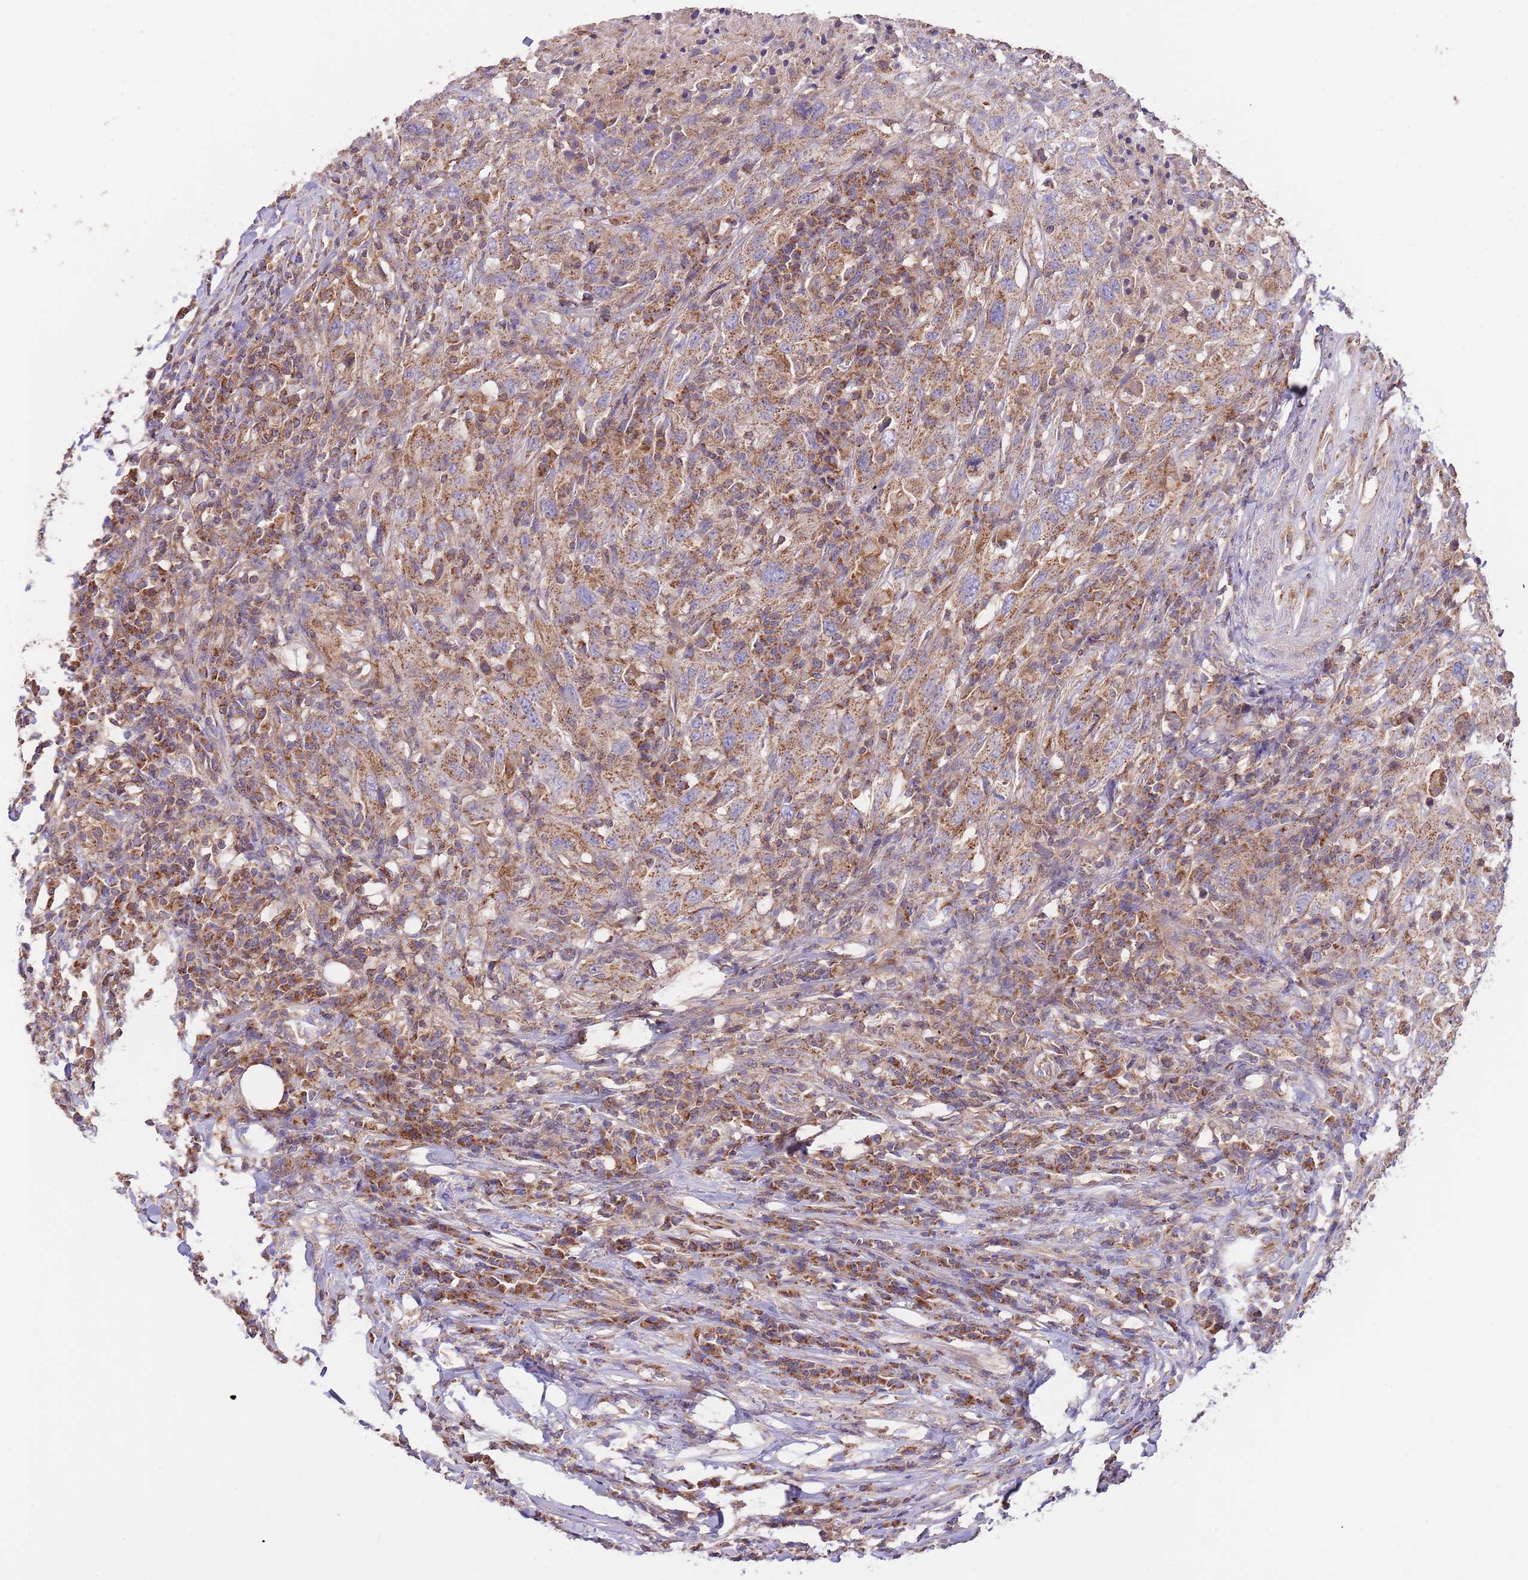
{"staining": {"intensity": "moderate", "quantity": ">75%", "location": "cytoplasmic/membranous"}, "tissue": "urothelial cancer", "cell_type": "Tumor cells", "image_type": "cancer", "snomed": [{"axis": "morphology", "description": "Urothelial carcinoma, High grade"}, {"axis": "topography", "description": "Urinary bladder"}], "caption": "Protein staining of urothelial cancer tissue displays moderate cytoplasmic/membranous positivity in approximately >75% of tumor cells.", "gene": "DNAJA3", "patient": {"sex": "male", "age": 61}}